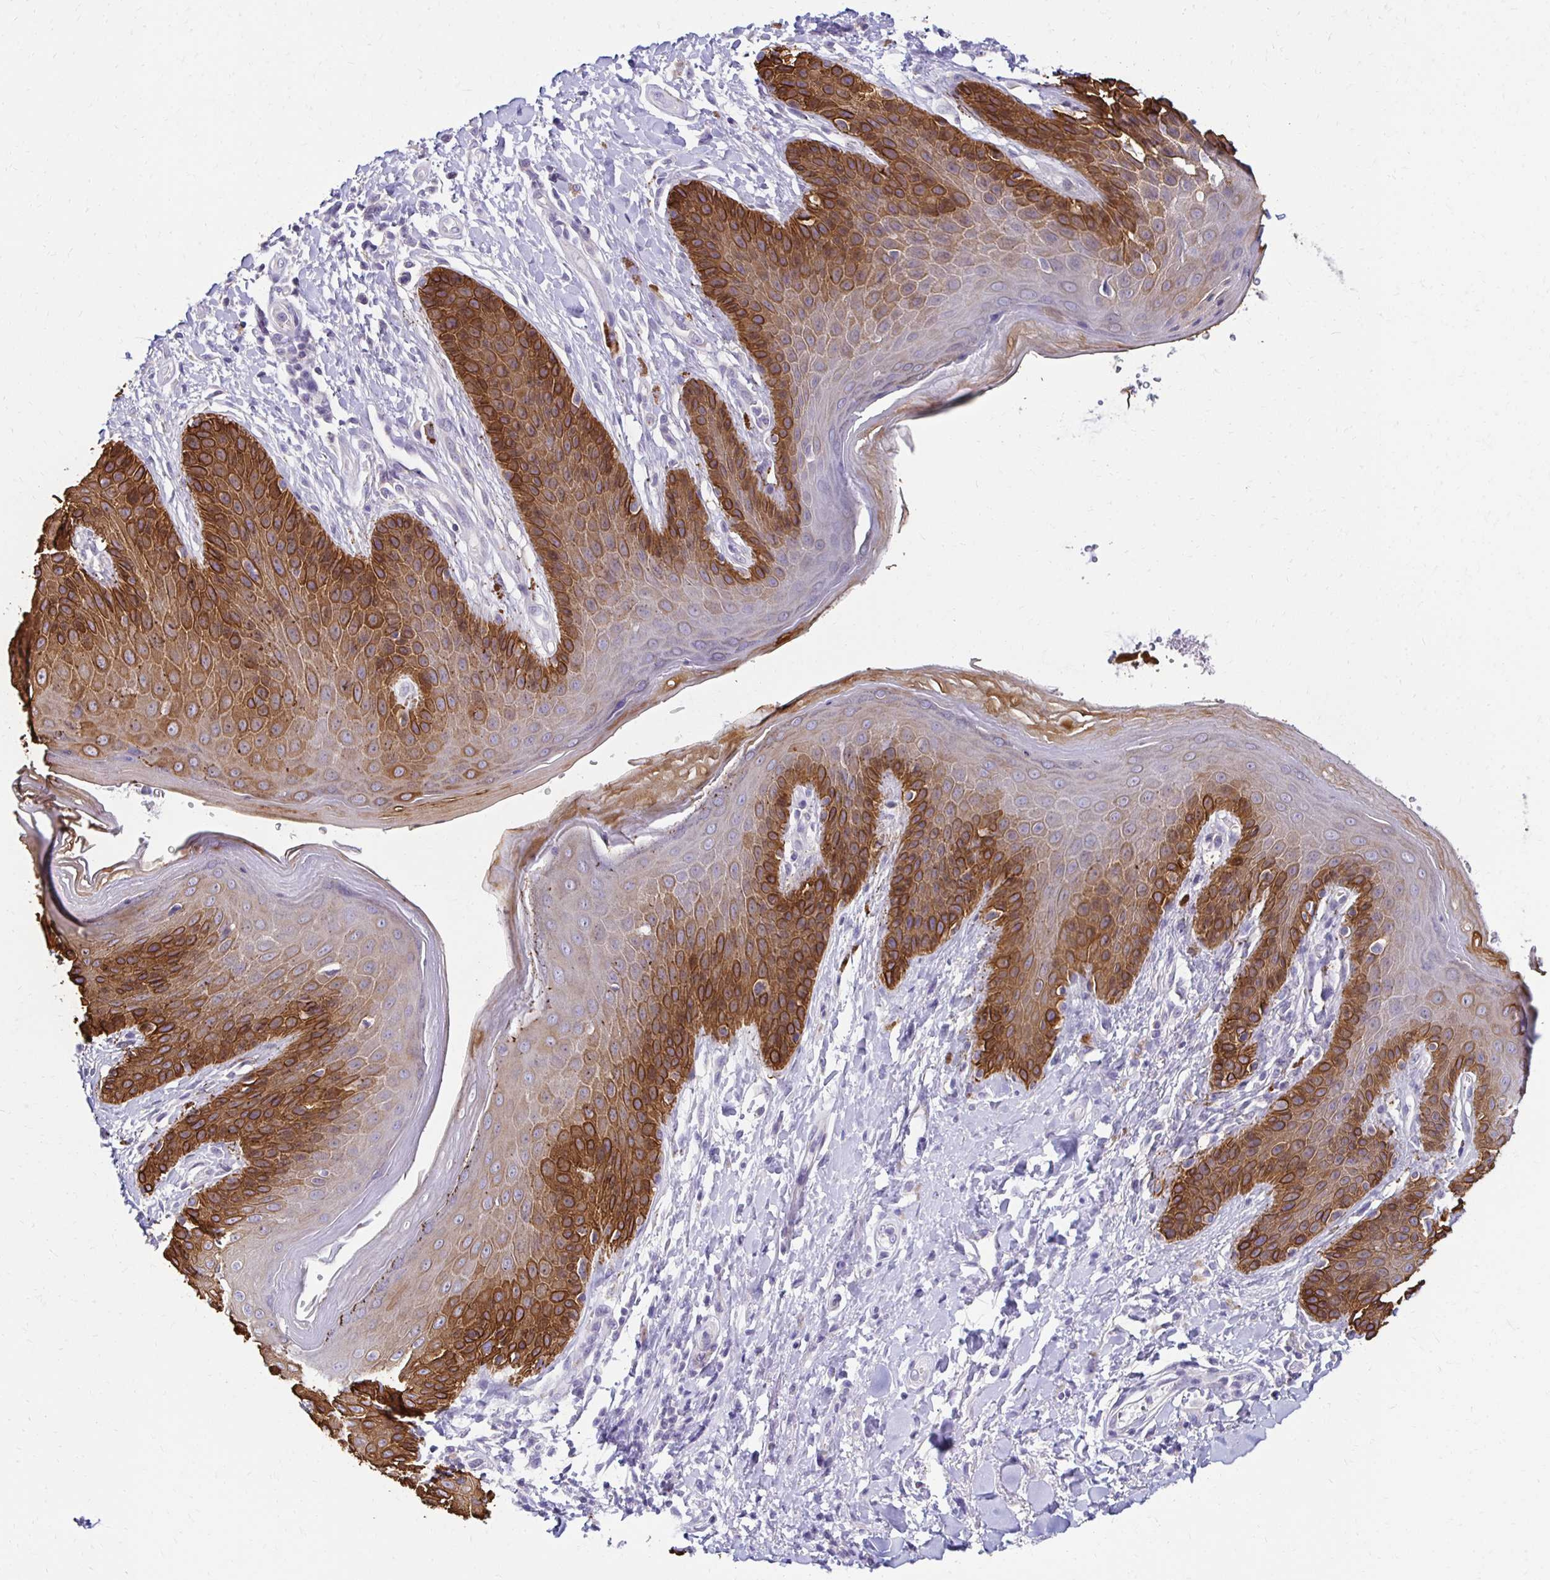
{"staining": {"intensity": "strong", "quantity": "25%-75%", "location": "cytoplasmic/membranous"}, "tissue": "skin", "cell_type": "Epidermal cells", "image_type": "normal", "snomed": [{"axis": "morphology", "description": "Normal tissue, NOS"}, {"axis": "topography", "description": "Anal"}, {"axis": "topography", "description": "Peripheral nerve tissue"}], "caption": "Protein staining of normal skin shows strong cytoplasmic/membranous positivity in about 25%-75% of epidermal cells.", "gene": "C1QTNF2", "patient": {"sex": "male", "age": 51}}